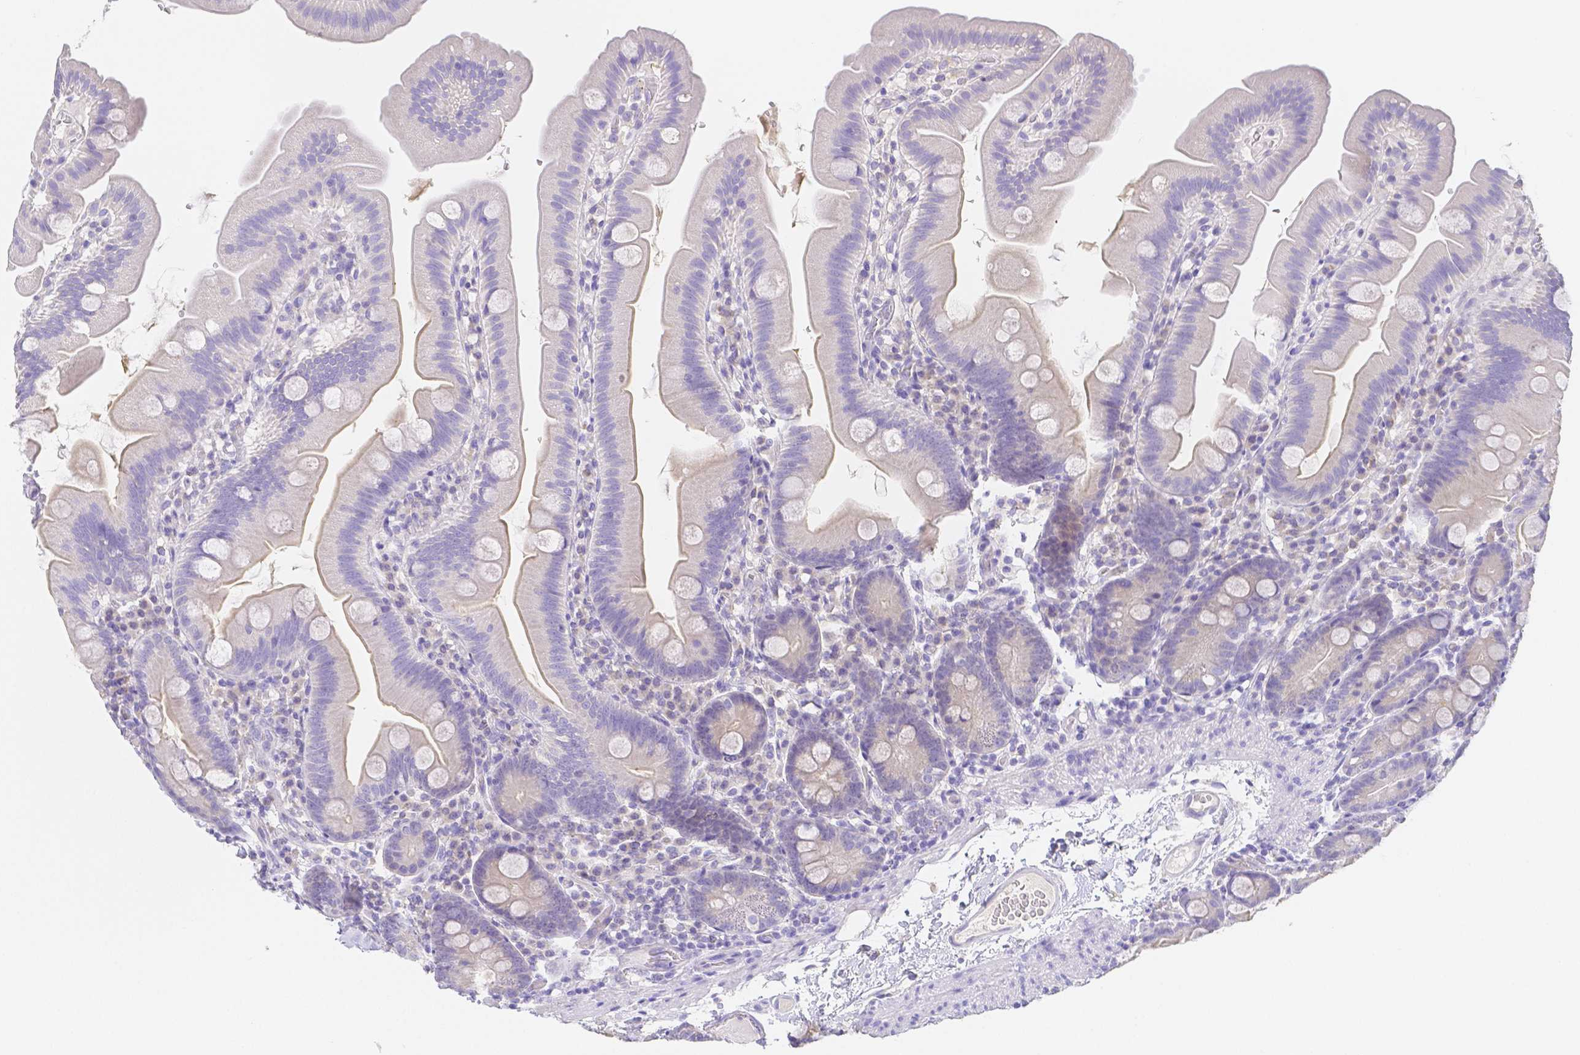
{"staining": {"intensity": "negative", "quantity": "none", "location": "none"}, "tissue": "small intestine", "cell_type": "Glandular cells", "image_type": "normal", "snomed": [{"axis": "morphology", "description": "Normal tissue, NOS"}, {"axis": "topography", "description": "Small intestine"}], "caption": "IHC image of benign human small intestine stained for a protein (brown), which displays no staining in glandular cells.", "gene": "ZG16B", "patient": {"sex": "female", "age": 68}}